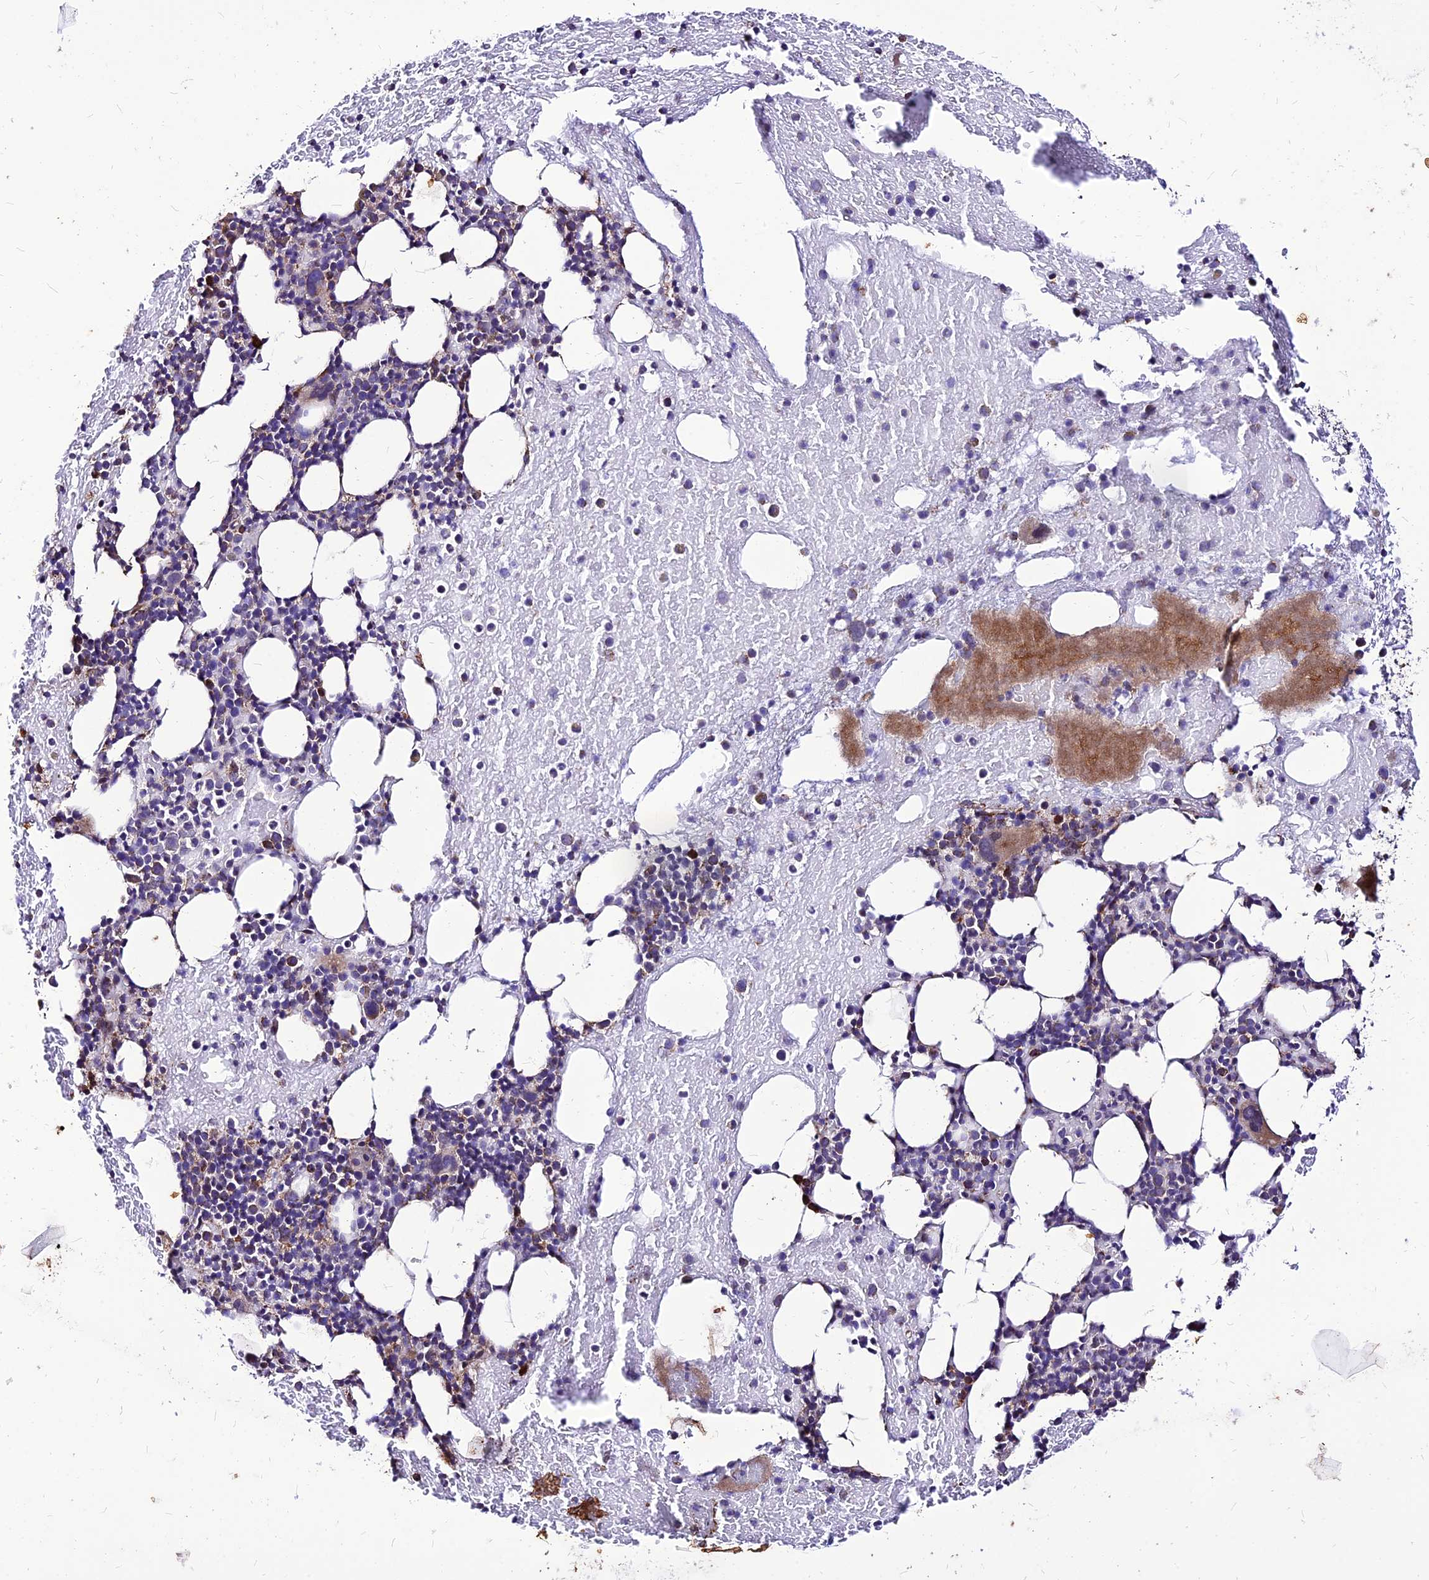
{"staining": {"intensity": "moderate", "quantity": "<25%", "location": "cytoplasmic/membranous"}, "tissue": "bone marrow", "cell_type": "Hematopoietic cells", "image_type": "normal", "snomed": [{"axis": "morphology", "description": "Normal tissue, NOS"}, {"axis": "topography", "description": "Bone marrow"}], "caption": "Hematopoietic cells reveal low levels of moderate cytoplasmic/membranous staining in about <25% of cells in normal bone marrow.", "gene": "ECI1", "patient": {"sex": "male", "age": 57}}